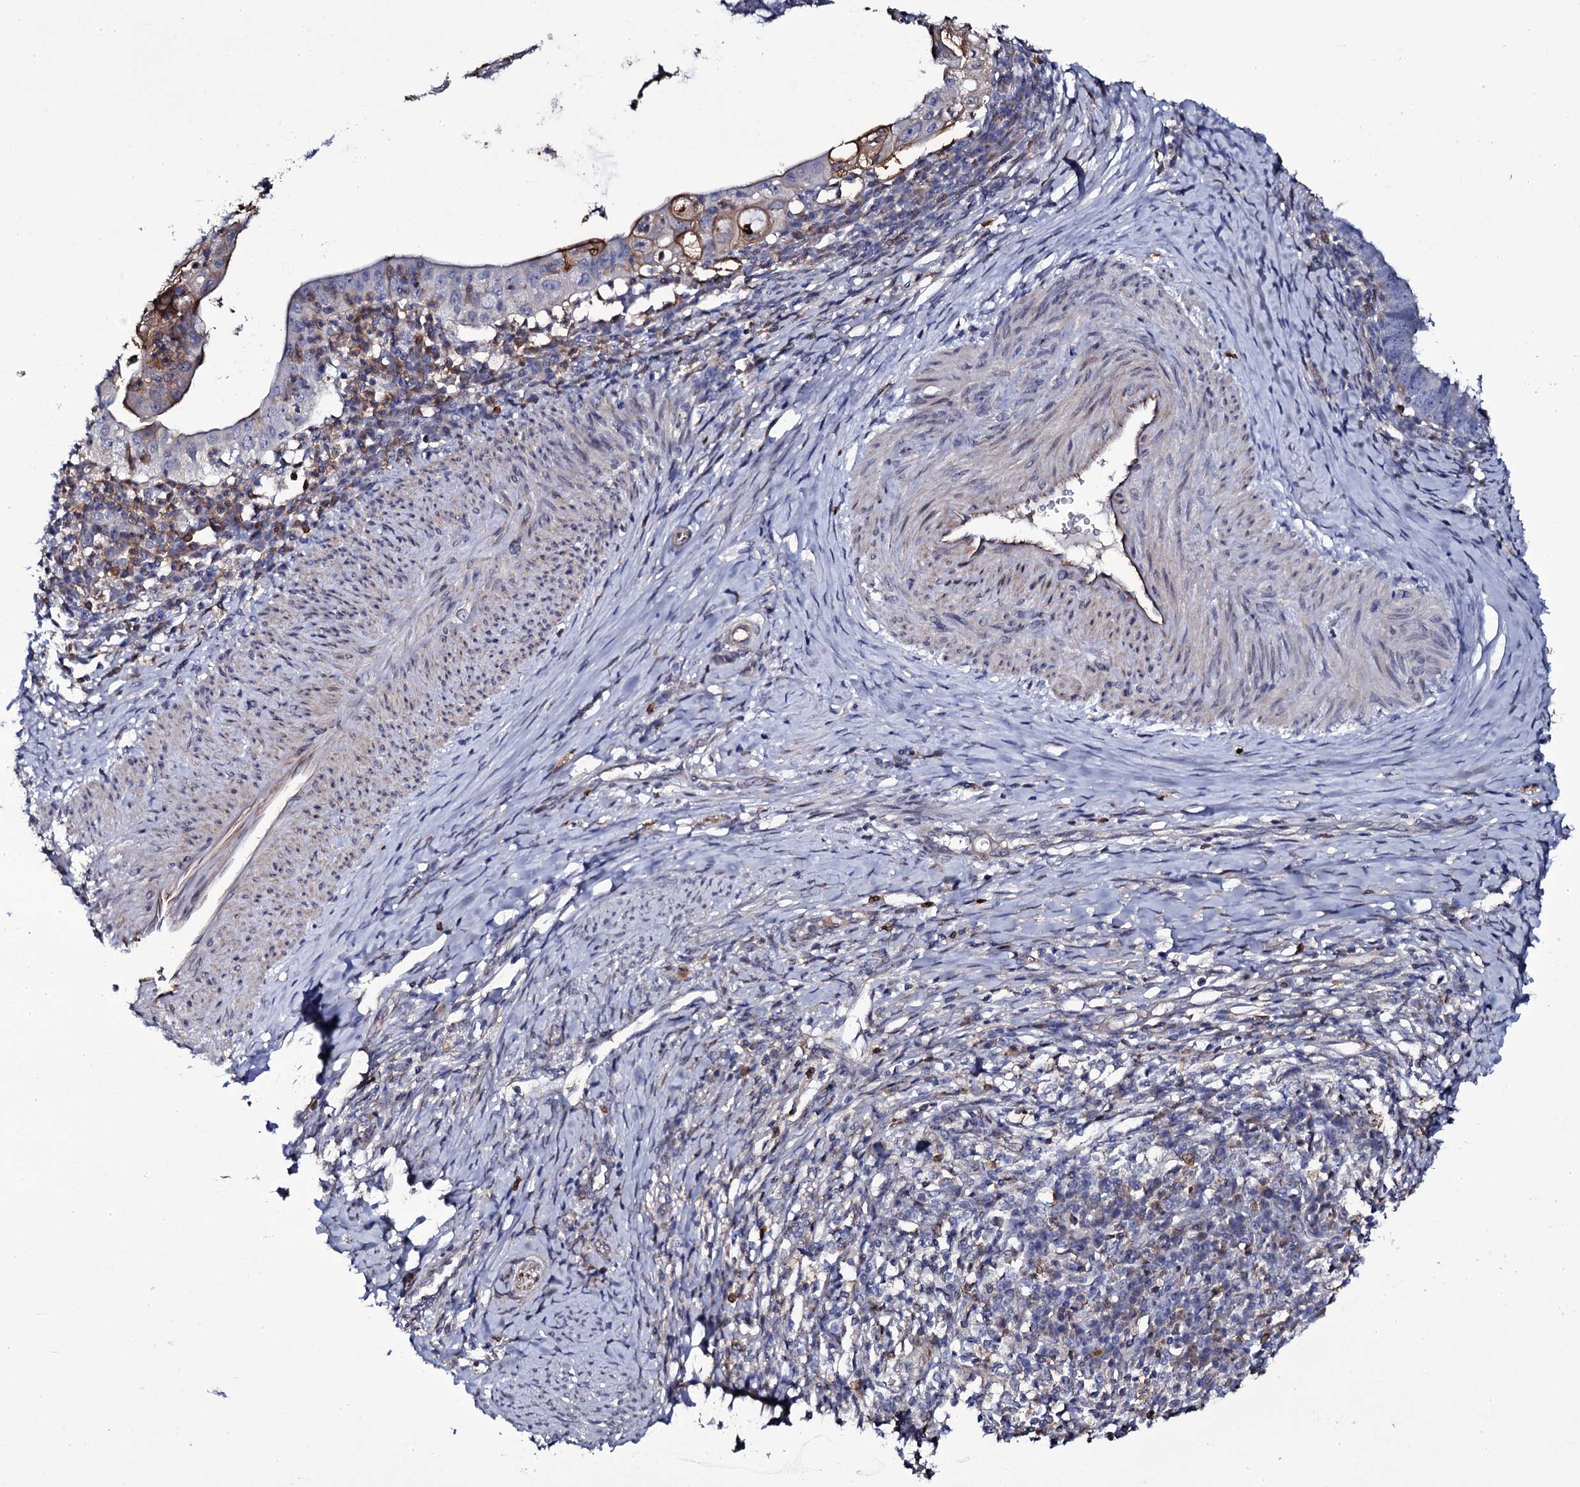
{"staining": {"intensity": "negative", "quantity": "none", "location": "none"}, "tissue": "cervical cancer", "cell_type": "Tumor cells", "image_type": "cancer", "snomed": [{"axis": "morphology", "description": "Adenocarcinoma, NOS"}, {"axis": "topography", "description": "Cervix"}], "caption": "Immunohistochemical staining of human cervical cancer (adenocarcinoma) exhibits no significant staining in tumor cells.", "gene": "TTC23", "patient": {"sex": "female", "age": 36}}